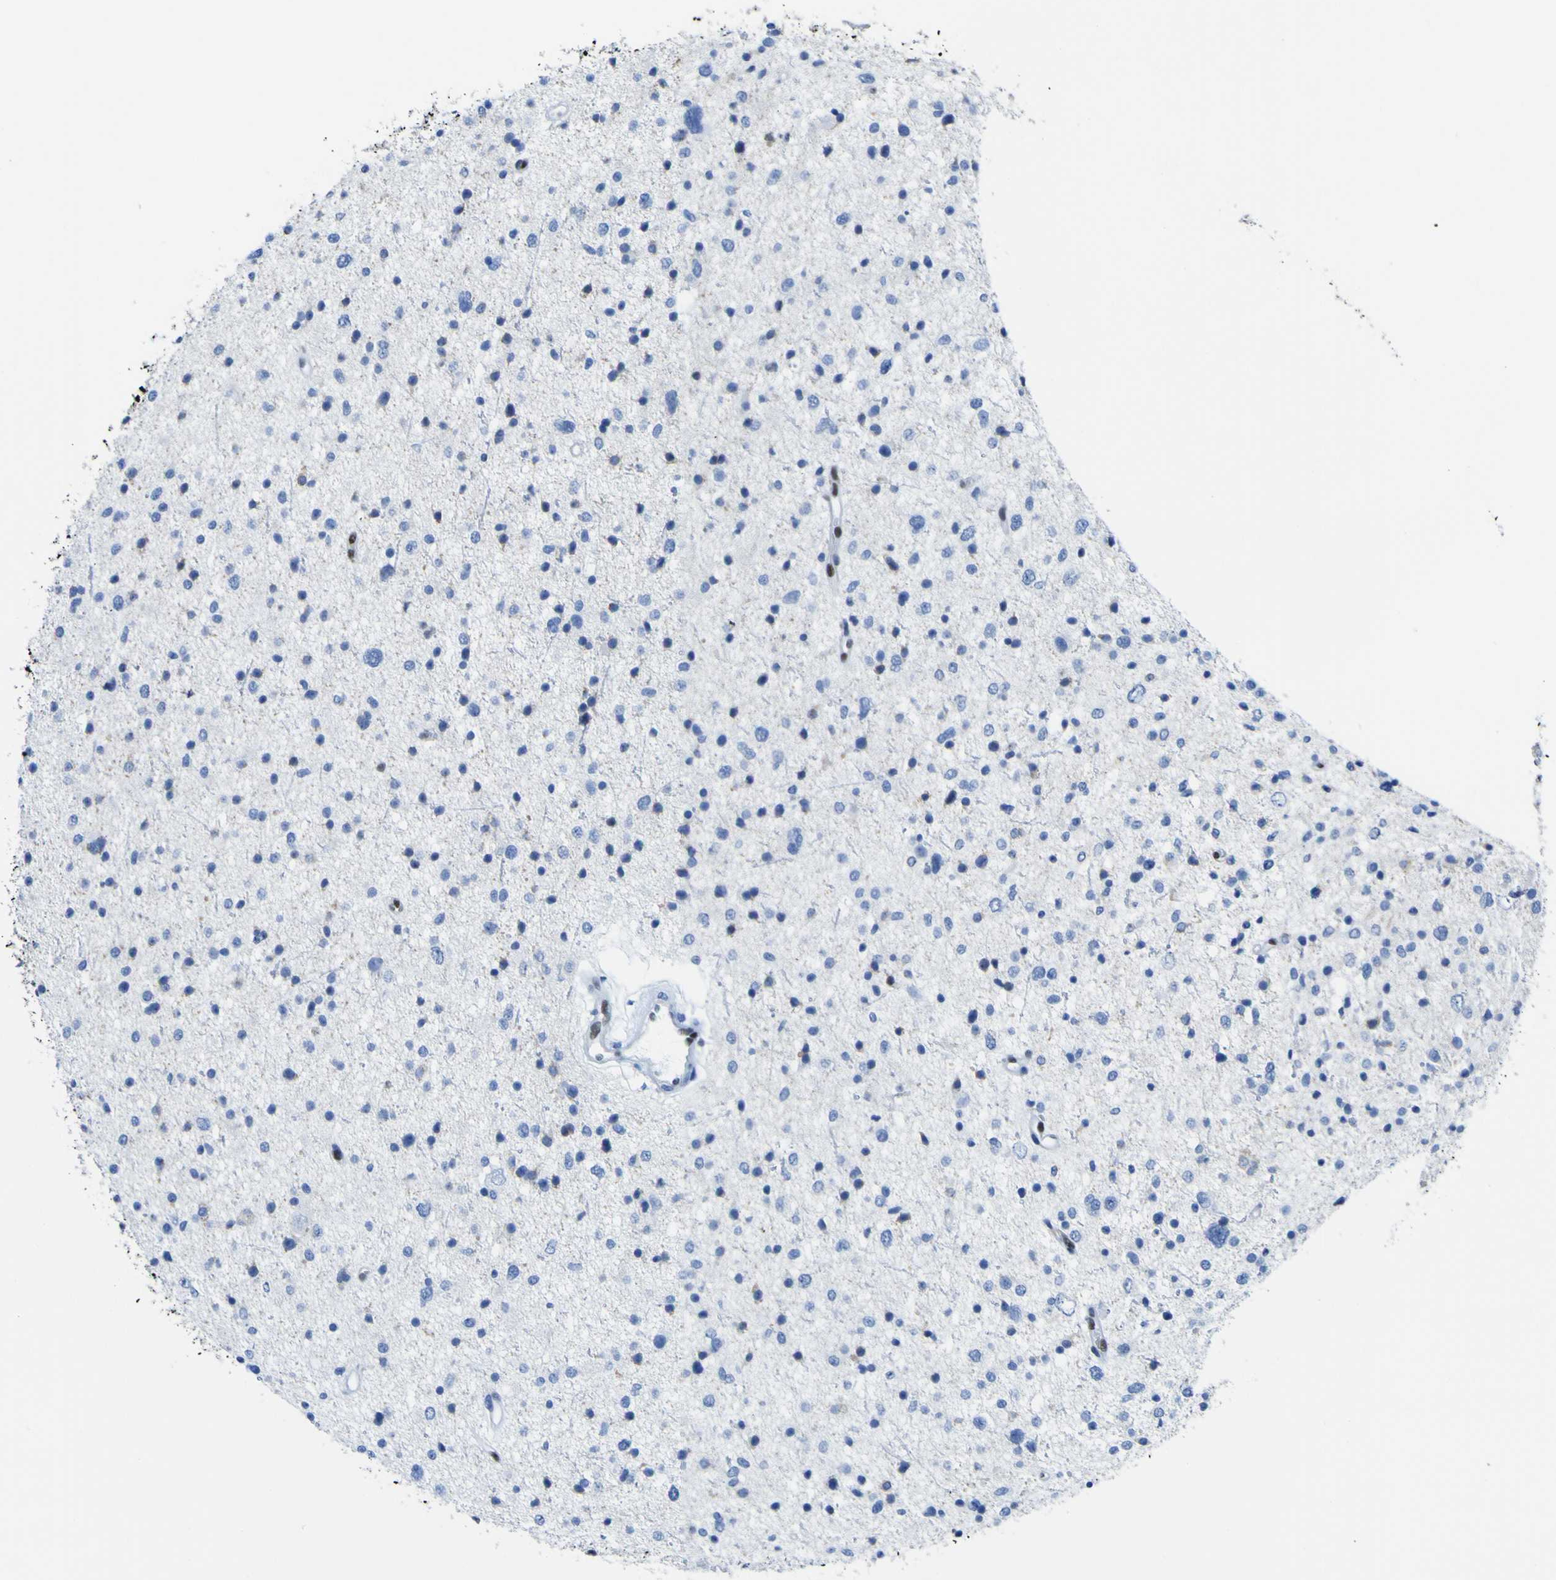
{"staining": {"intensity": "negative", "quantity": "none", "location": "none"}, "tissue": "glioma", "cell_type": "Tumor cells", "image_type": "cancer", "snomed": [{"axis": "morphology", "description": "Glioma, malignant, Low grade"}, {"axis": "topography", "description": "Brain"}], "caption": "Immunohistochemistry (IHC) image of low-grade glioma (malignant) stained for a protein (brown), which exhibits no expression in tumor cells.", "gene": "DACH1", "patient": {"sex": "female", "age": 37}}